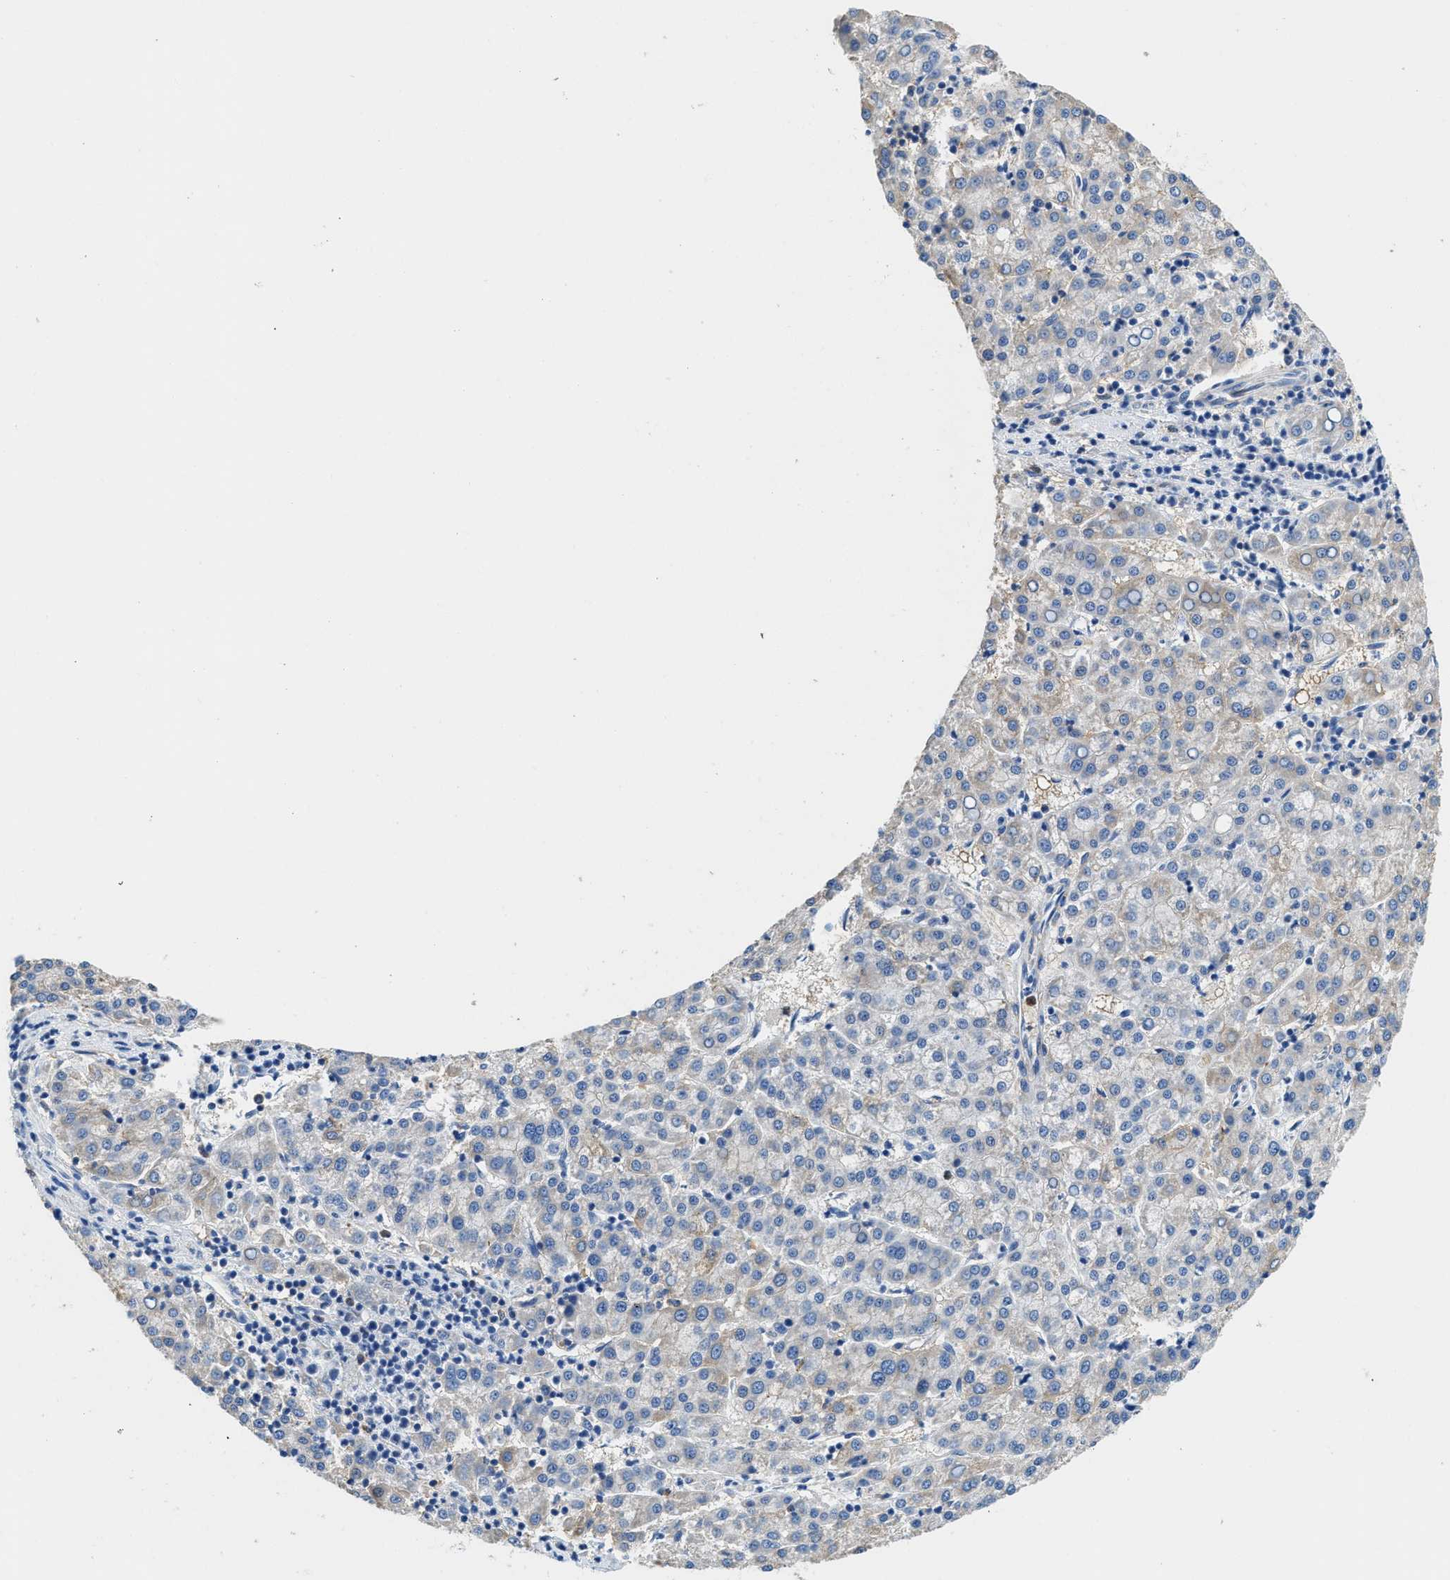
{"staining": {"intensity": "negative", "quantity": "none", "location": "none"}, "tissue": "liver cancer", "cell_type": "Tumor cells", "image_type": "cancer", "snomed": [{"axis": "morphology", "description": "Carcinoma, Hepatocellular, NOS"}, {"axis": "topography", "description": "Liver"}], "caption": "IHC micrograph of liver hepatocellular carcinoma stained for a protein (brown), which demonstrates no expression in tumor cells. (DAB IHC, high magnification).", "gene": "NEB", "patient": {"sex": "female", "age": 58}}